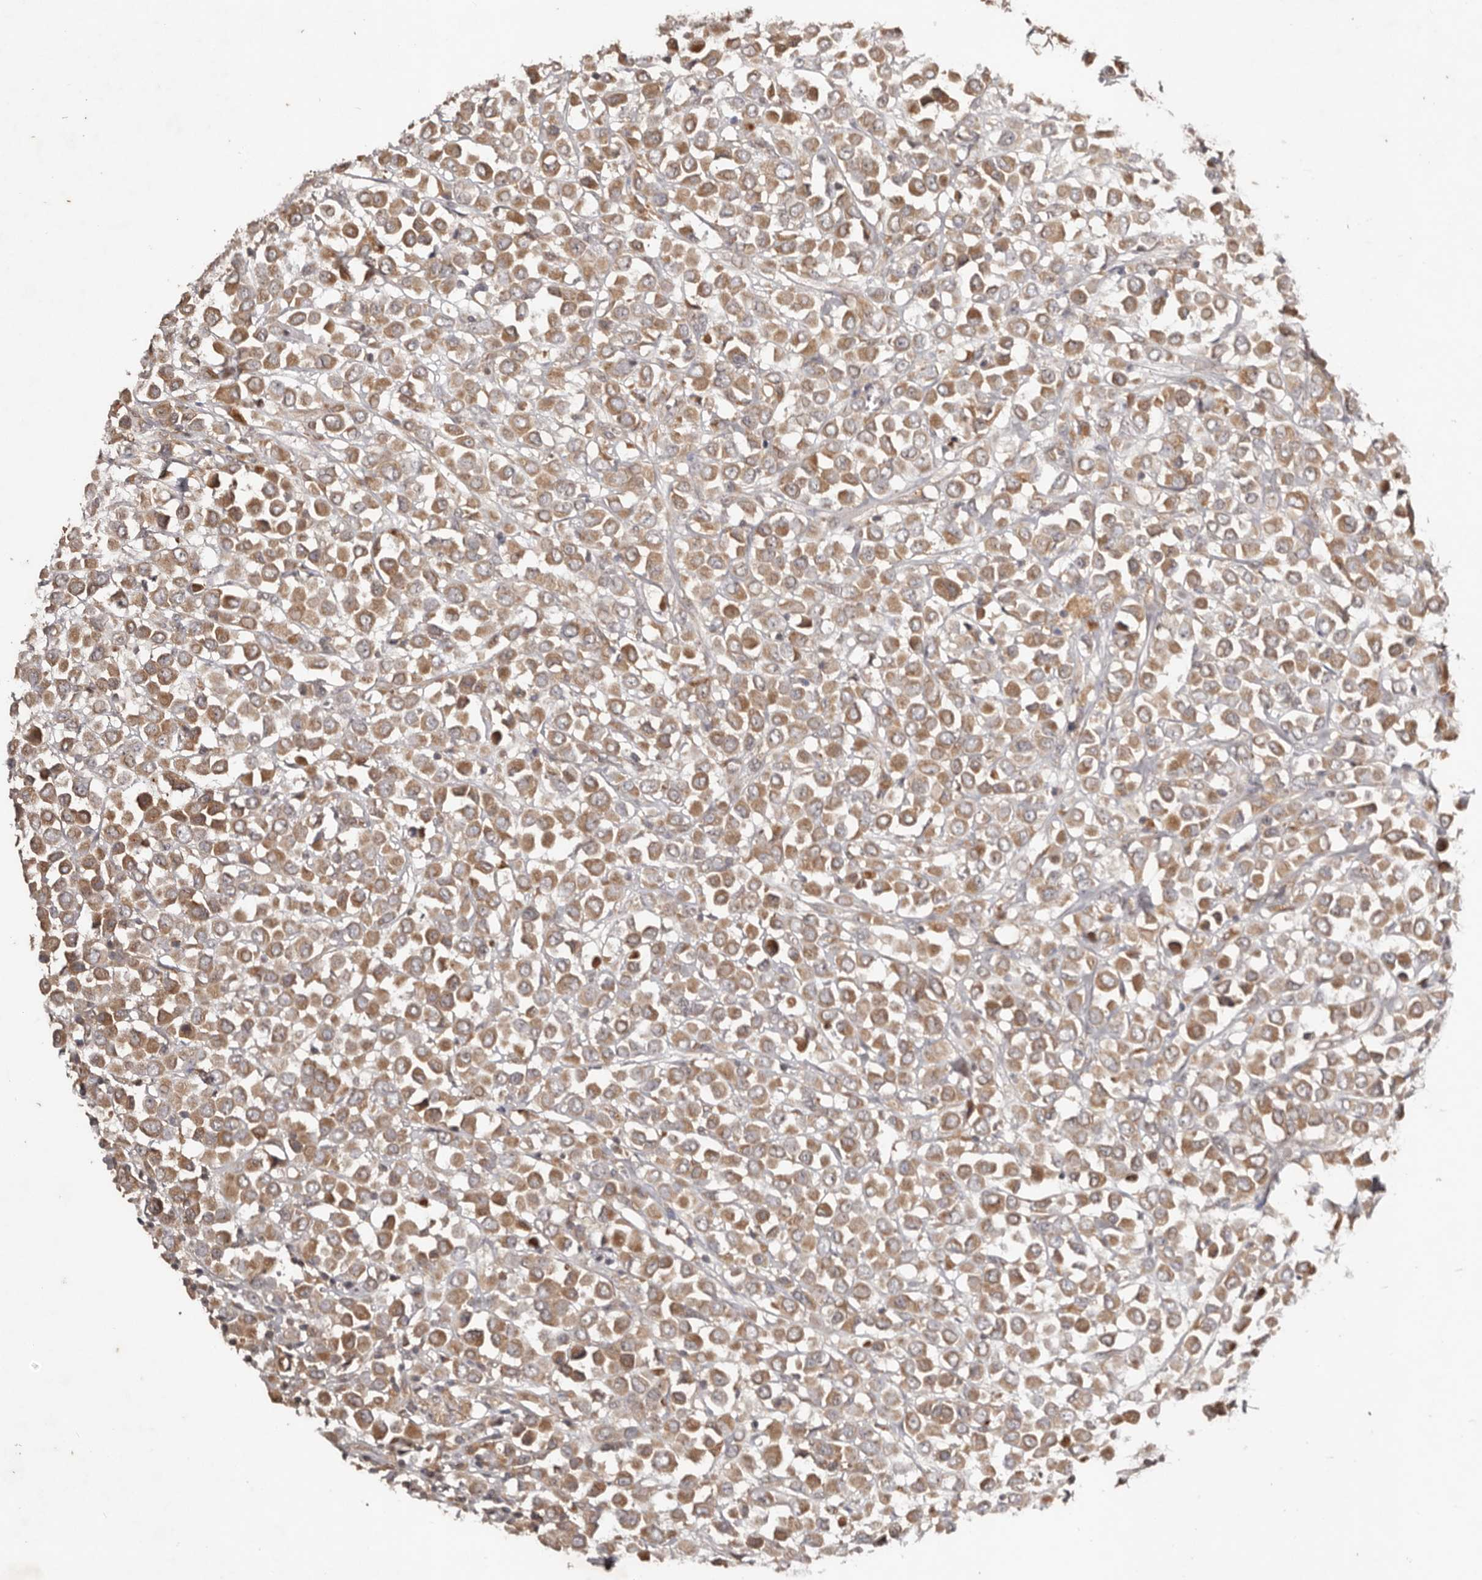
{"staining": {"intensity": "moderate", "quantity": ">75%", "location": "cytoplasmic/membranous"}, "tissue": "breast cancer", "cell_type": "Tumor cells", "image_type": "cancer", "snomed": [{"axis": "morphology", "description": "Duct carcinoma"}, {"axis": "topography", "description": "Breast"}], "caption": "Protein staining shows moderate cytoplasmic/membranous positivity in about >75% of tumor cells in breast cancer.", "gene": "PKIB", "patient": {"sex": "female", "age": 61}}